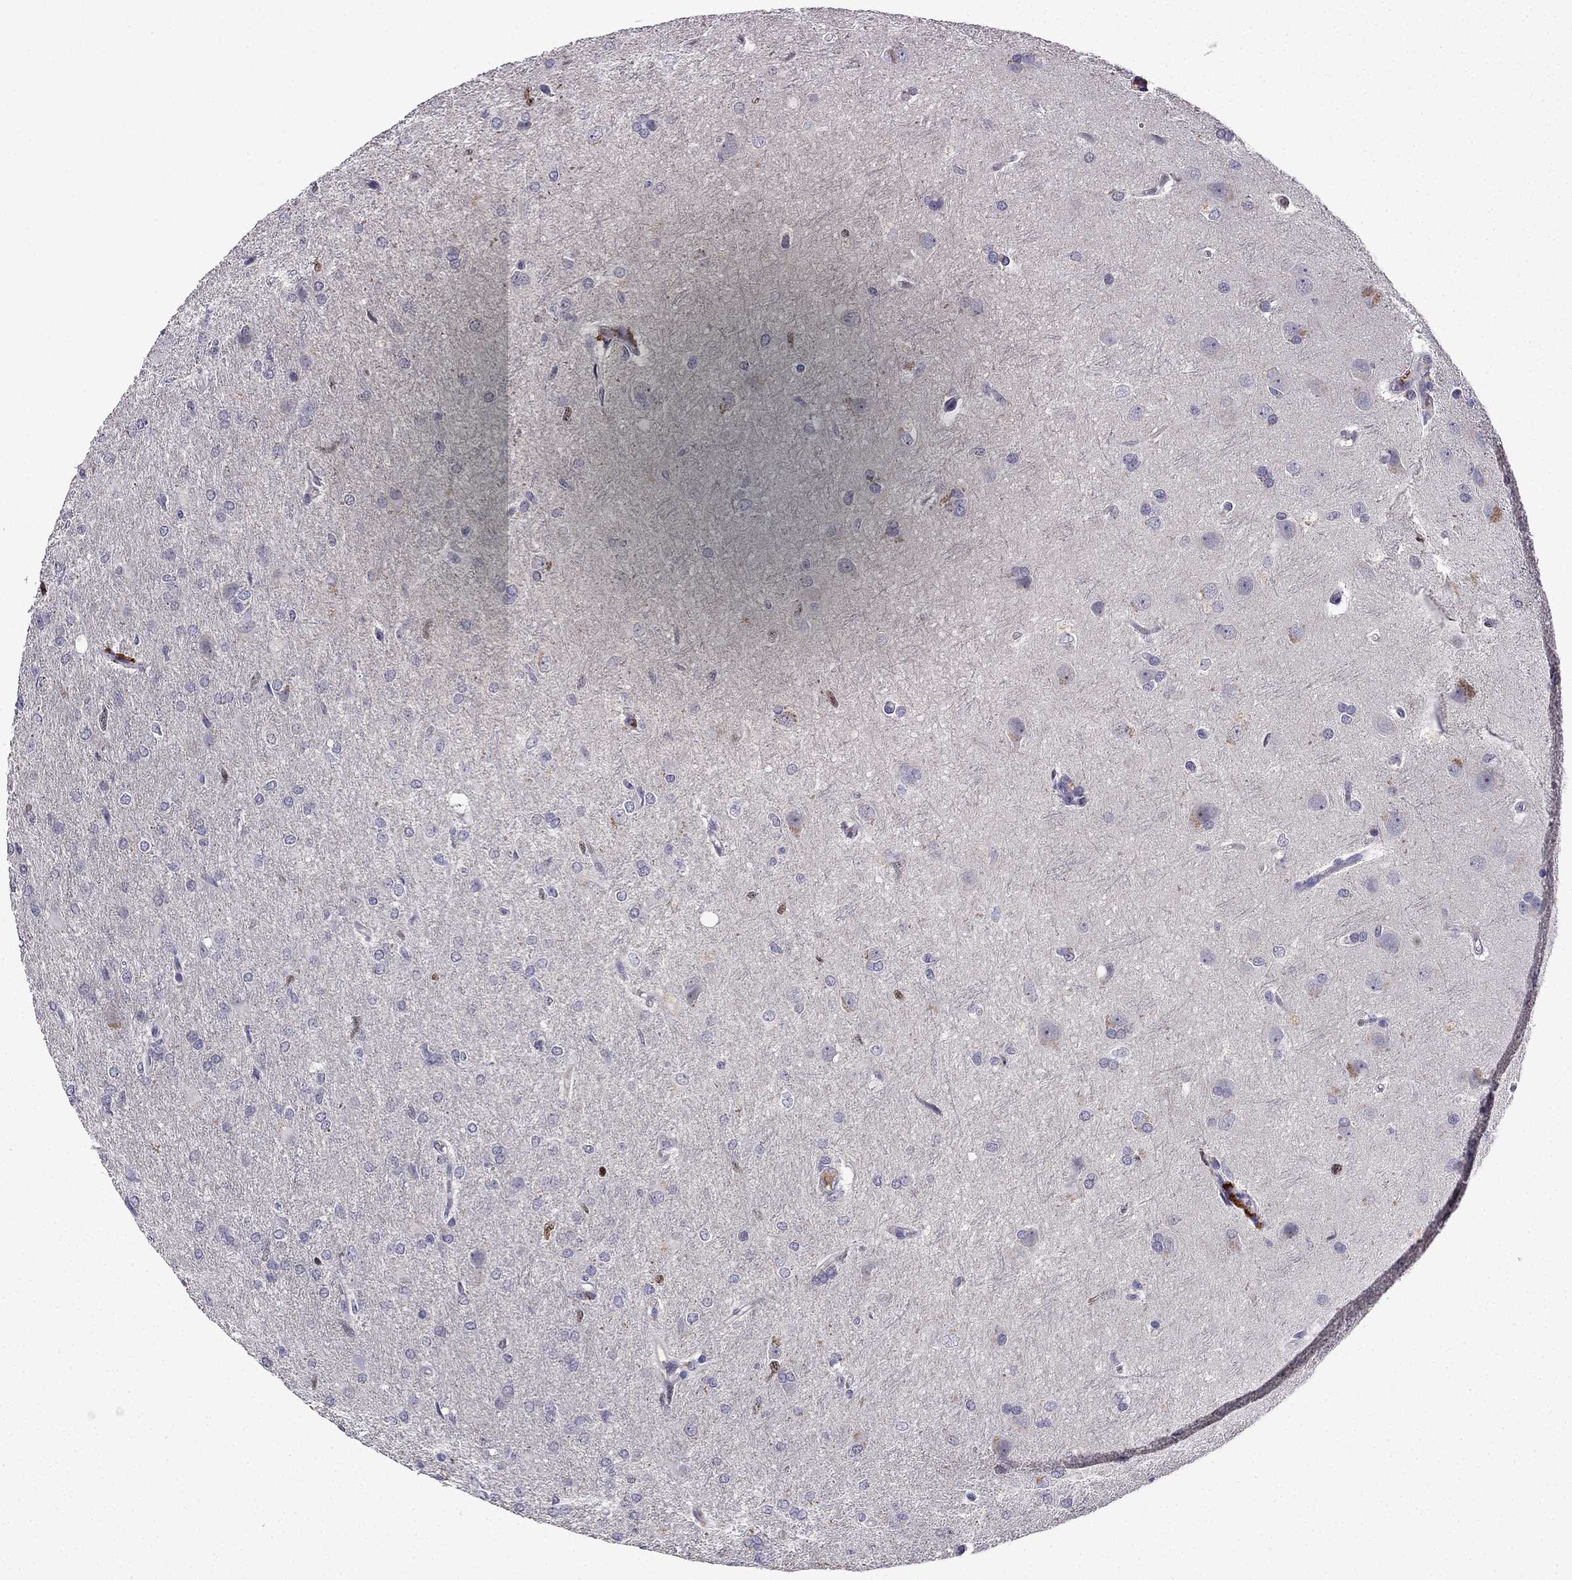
{"staining": {"intensity": "negative", "quantity": "none", "location": "none"}, "tissue": "glioma", "cell_type": "Tumor cells", "image_type": "cancer", "snomed": [{"axis": "morphology", "description": "Glioma, malignant, High grade"}, {"axis": "topography", "description": "Brain"}], "caption": "This is an immunohistochemistry photomicrograph of glioma. There is no staining in tumor cells.", "gene": "UHRF1", "patient": {"sex": "male", "age": 68}}